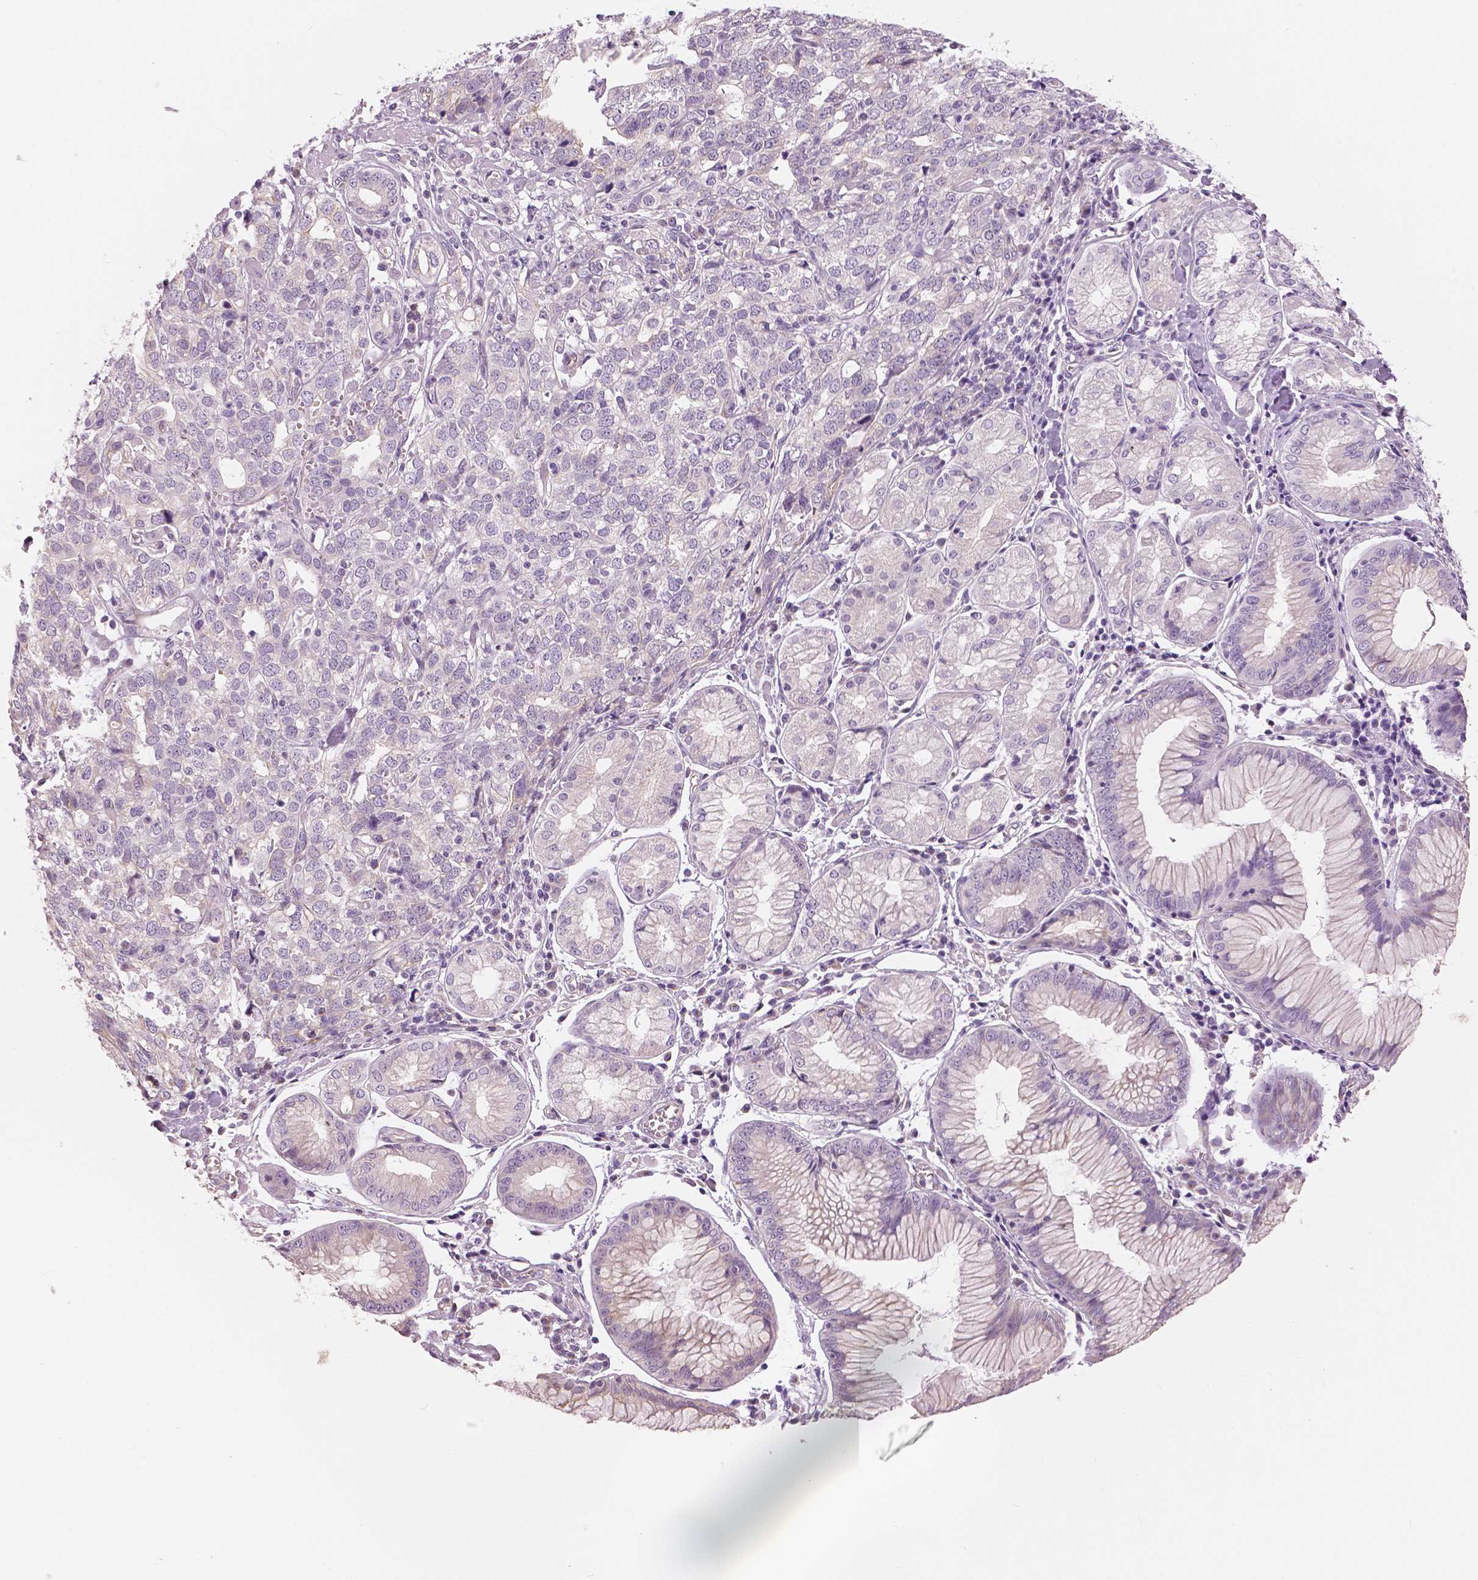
{"staining": {"intensity": "negative", "quantity": "none", "location": "none"}, "tissue": "stomach cancer", "cell_type": "Tumor cells", "image_type": "cancer", "snomed": [{"axis": "morphology", "description": "Adenocarcinoma, NOS"}, {"axis": "topography", "description": "Stomach, upper"}], "caption": "An immunohistochemistry (IHC) histopathology image of stomach adenocarcinoma is shown. There is no staining in tumor cells of stomach adenocarcinoma.", "gene": "SLC24A1", "patient": {"sex": "male", "age": 81}}